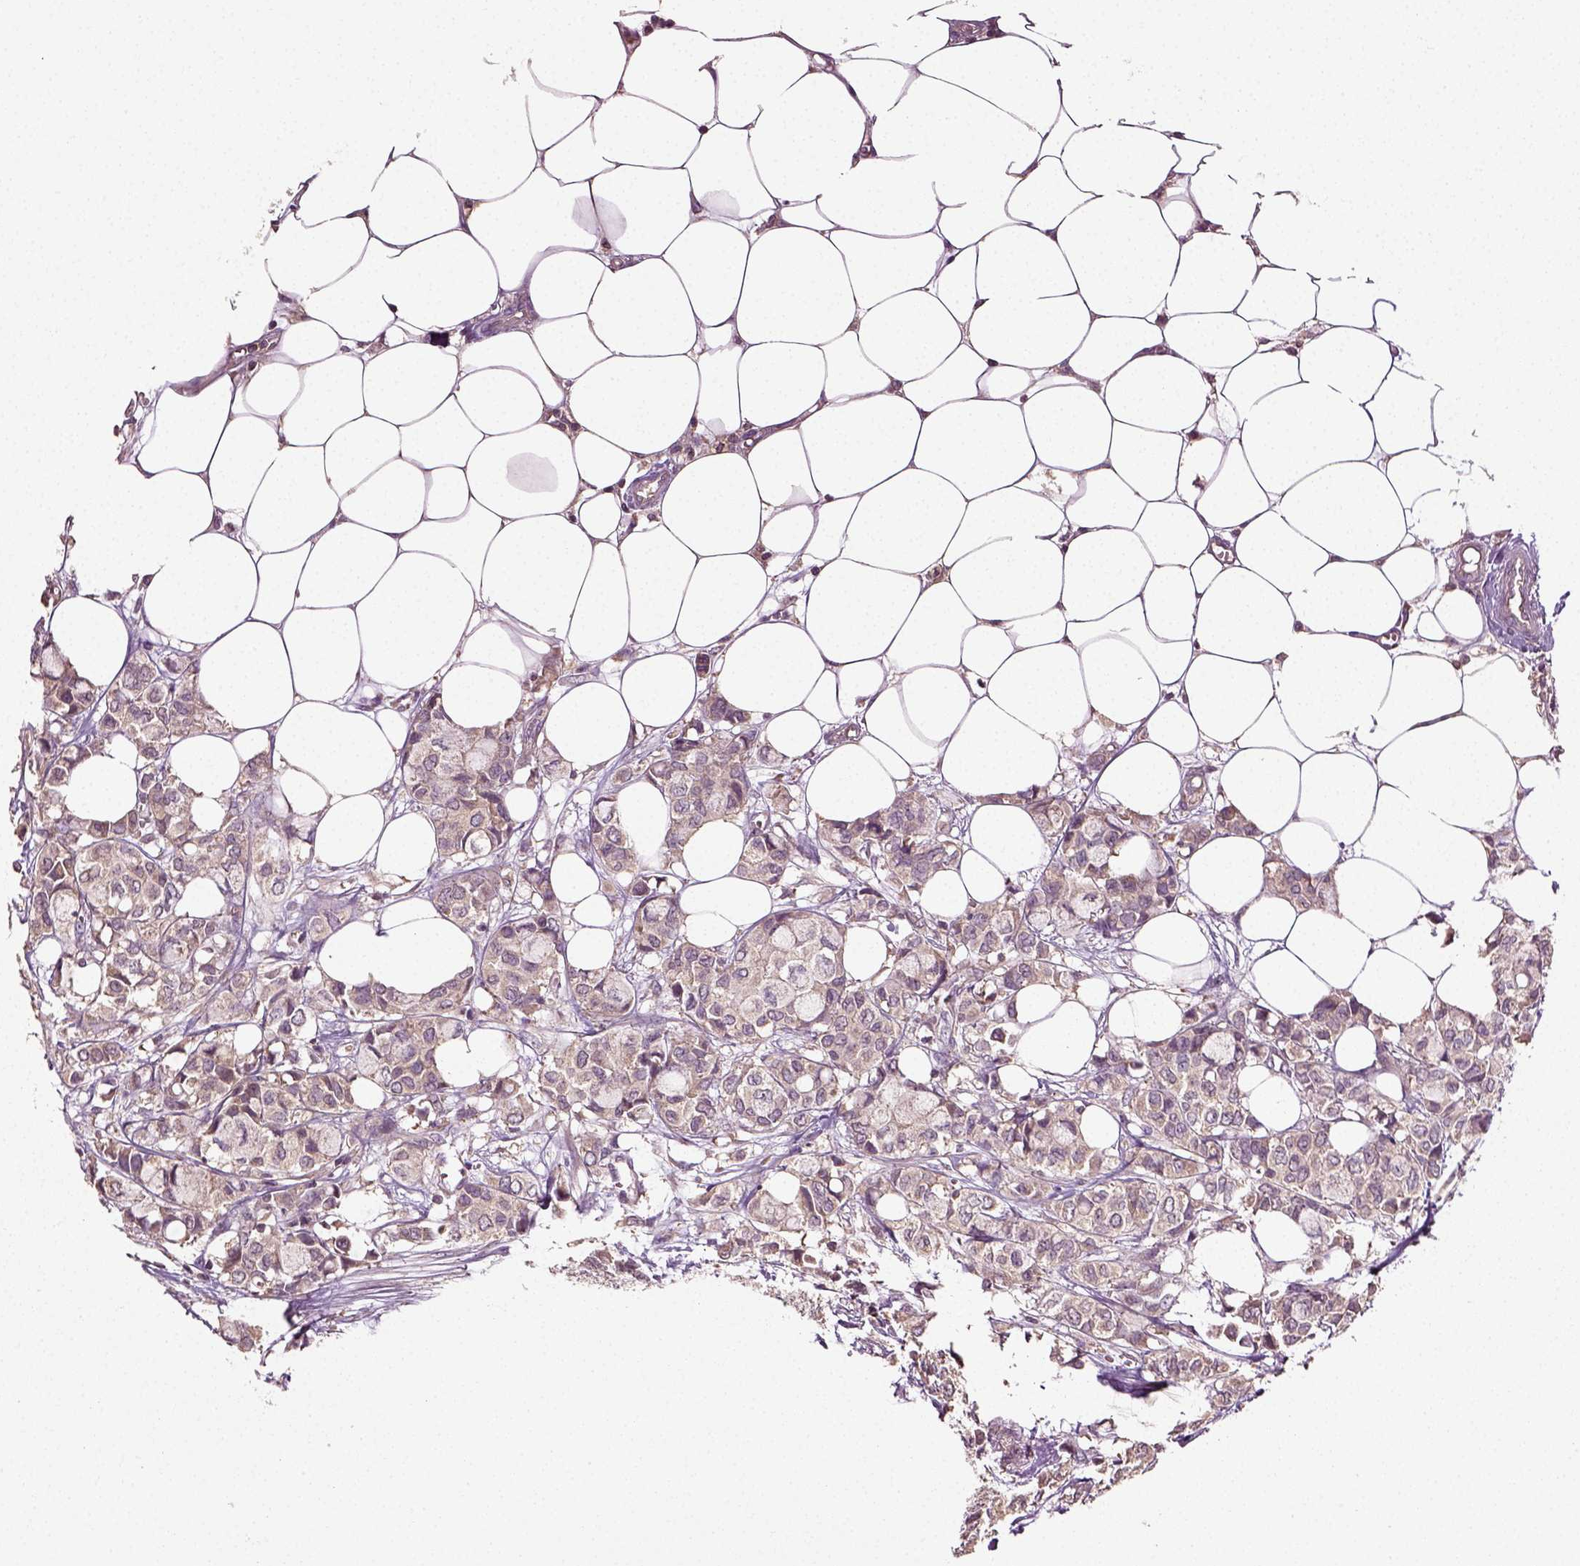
{"staining": {"intensity": "weak", "quantity": ">75%", "location": "cytoplasmic/membranous"}, "tissue": "breast cancer", "cell_type": "Tumor cells", "image_type": "cancer", "snomed": [{"axis": "morphology", "description": "Duct carcinoma"}, {"axis": "topography", "description": "Breast"}], "caption": "High-magnification brightfield microscopy of breast invasive ductal carcinoma stained with DAB (brown) and counterstained with hematoxylin (blue). tumor cells exhibit weak cytoplasmic/membranous expression is present in about>75% of cells. (brown staining indicates protein expression, while blue staining denotes nuclei).", "gene": "ERV3-1", "patient": {"sex": "female", "age": 85}}